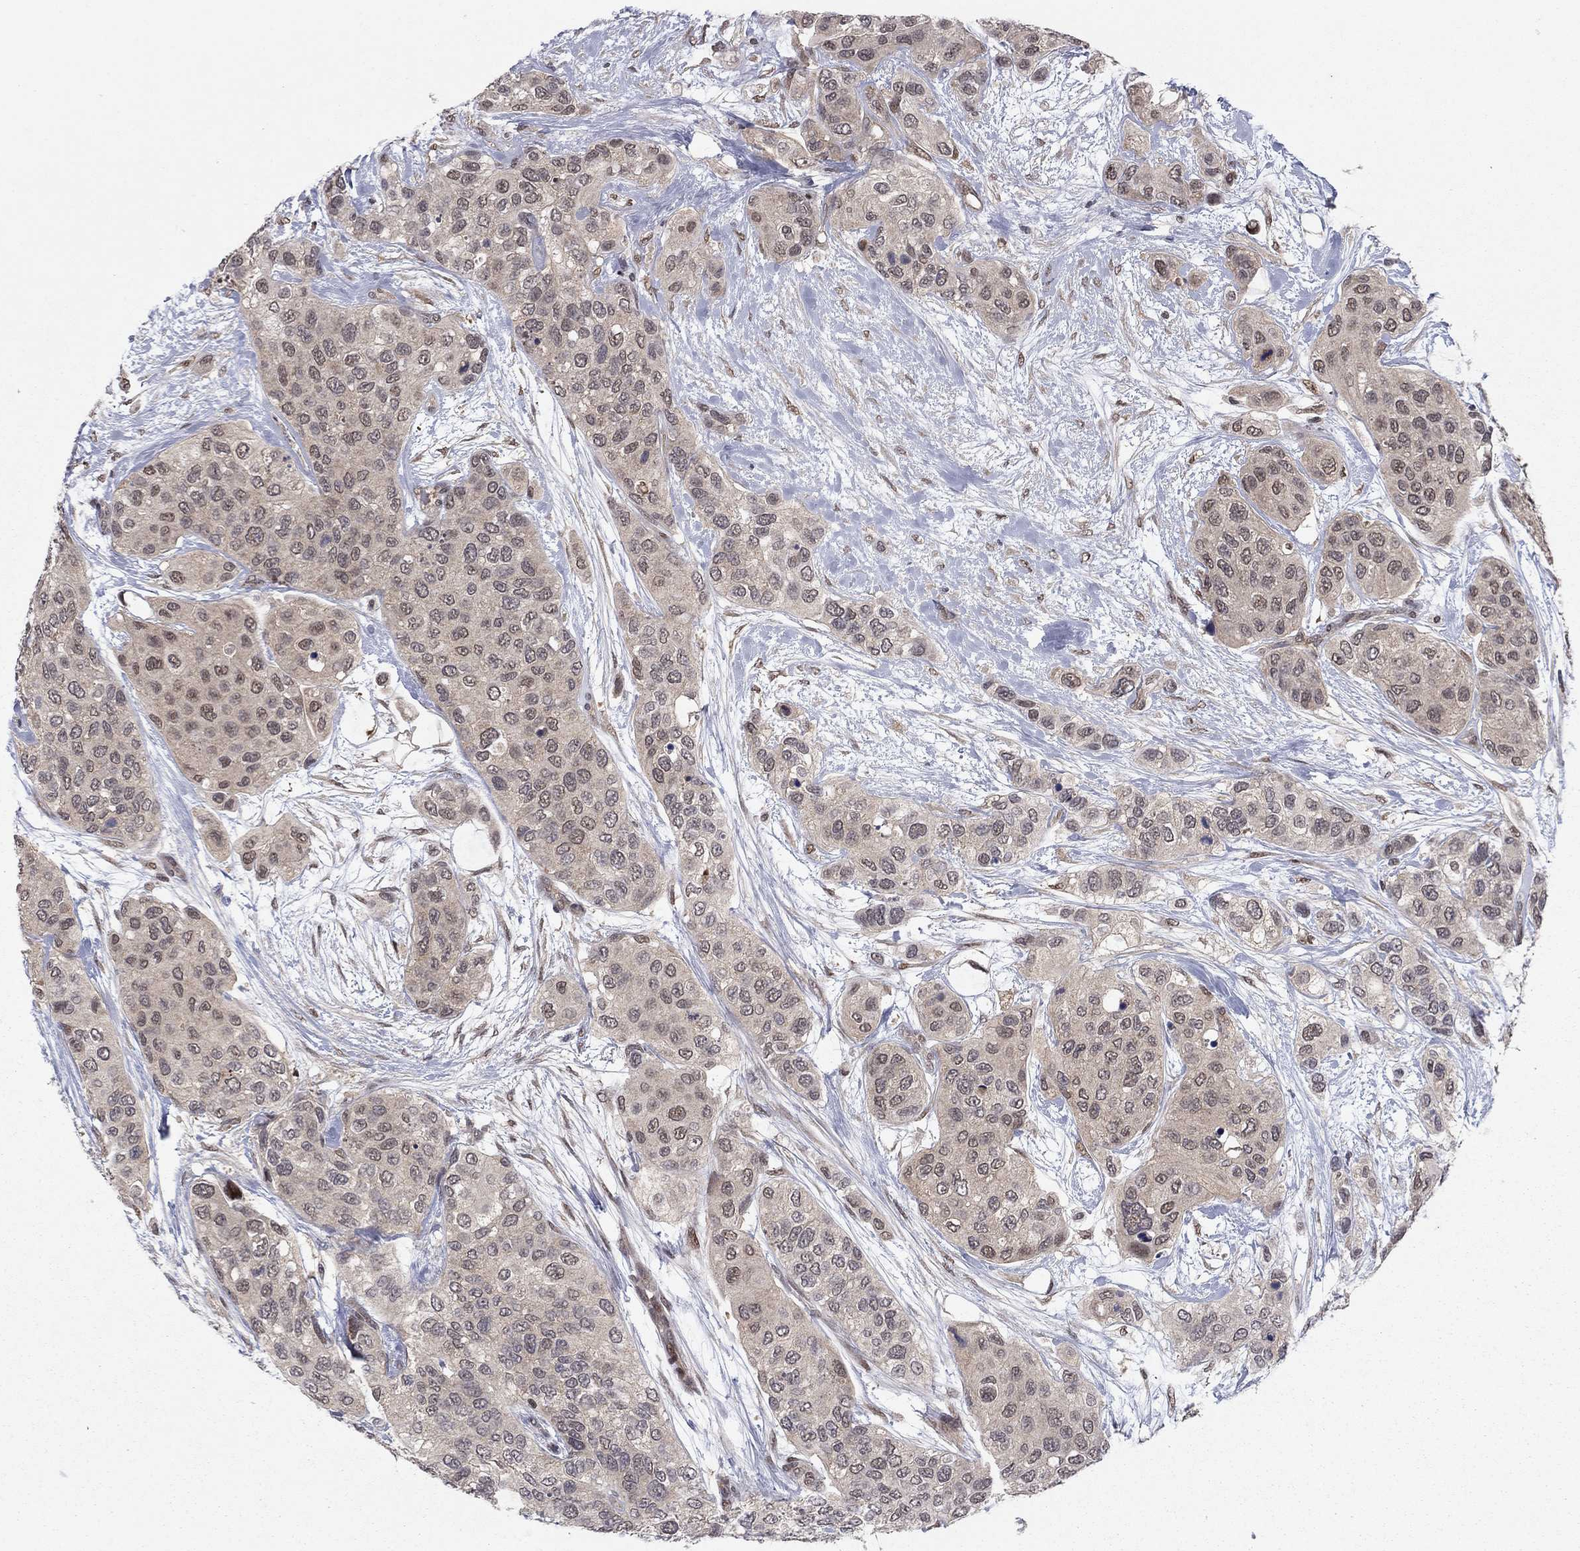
{"staining": {"intensity": "weak", "quantity": "<25%", "location": "nuclear"}, "tissue": "urothelial cancer", "cell_type": "Tumor cells", "image_type": "cancer", "snomed": [{"axis": "morphology", "description": "Urothelial carcinoma, High grade"}, {"axis": "topography", "description": "Urinary bladder"}], "caption": "High magnification brightfield microscopy of high-grade urothelial carcinoma stained with DAB (3,3'-diaminobenzidine) (brown) and counterstained with hematoxylin (blue): tumor cells show no significant positivity.", "gene": "PSMC1", "patient": {"sex": "male", "age": 77}}